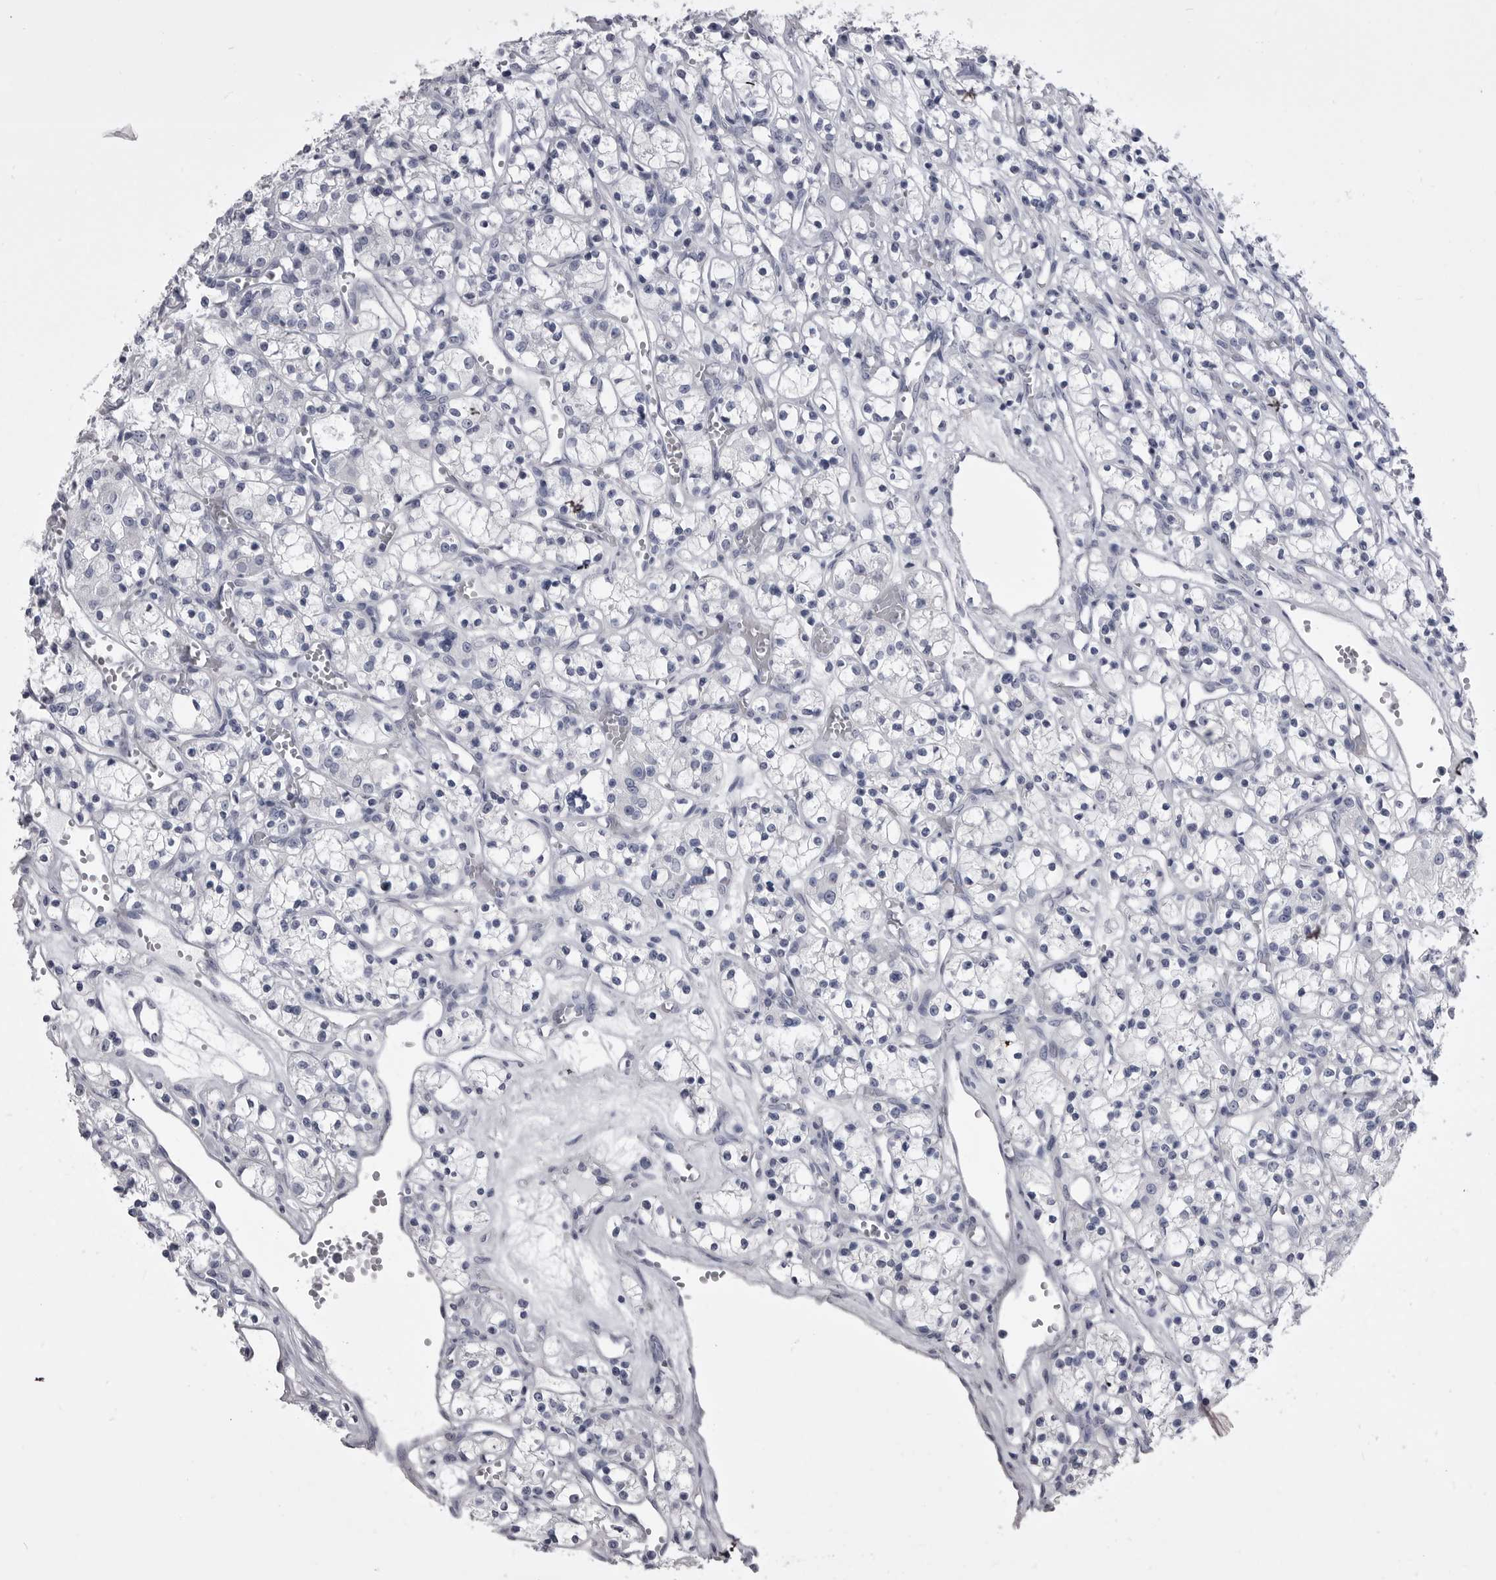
{"staining": {"intensity": "negative", "quantity": "none", "location": "none"}, "tissue": "renal cancer", "cell_type": "Tumor cells", "image_type": "cancer", "snomed": [{"axis": "morphology", "description": "Adenocarcinoma, NOS"}, {"axis": "topography", "description": "Kidney"}], "caption": "An image of human adenocarcinoma (renal) is negative for staining in tumor cells.", "gene": "ANK2", "patient": {"sex": "female", "age": 59}}